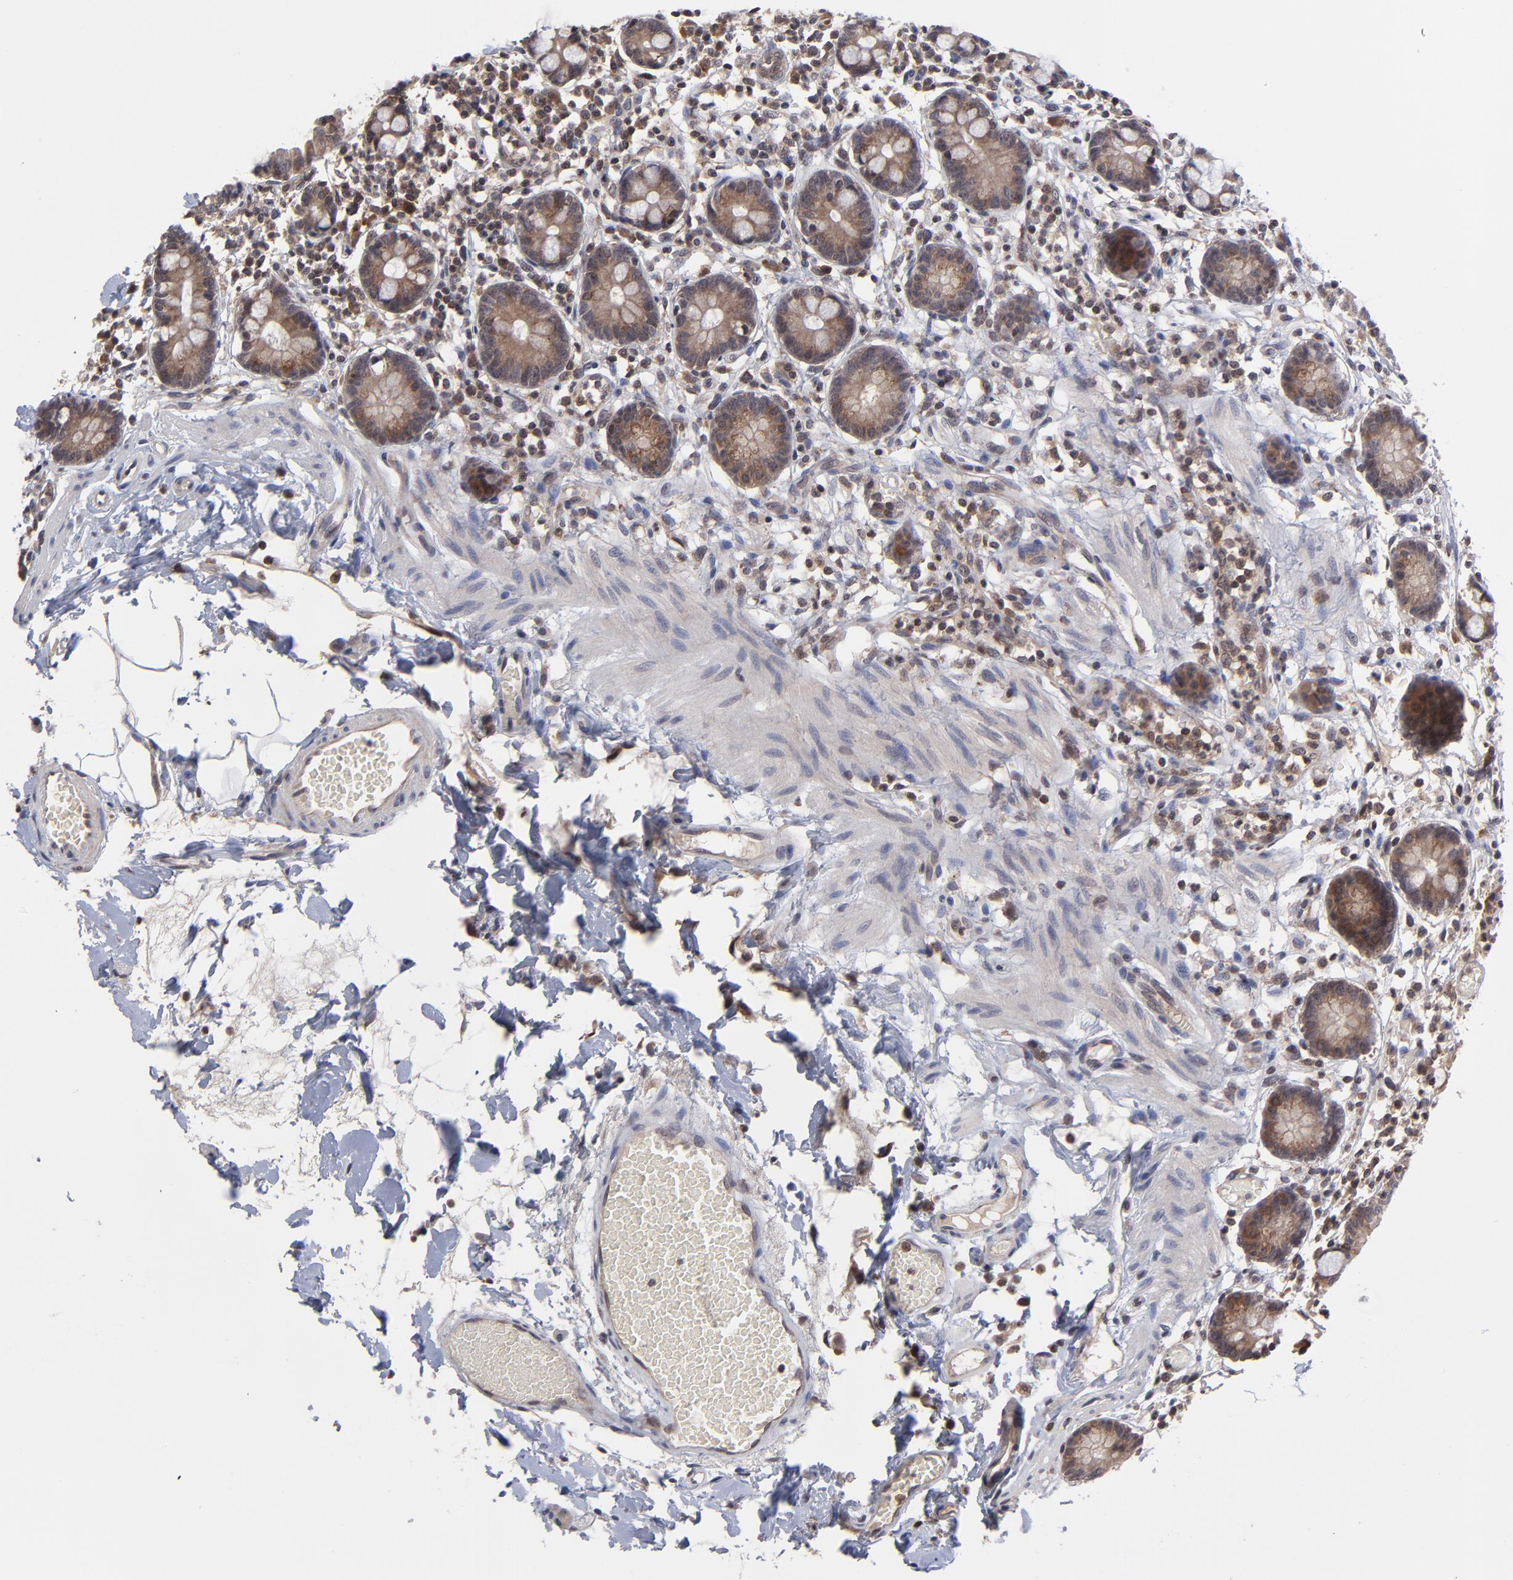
{"staining": {"intensity": "moderate", "quantity": ">75%", "location": "cytoplasmic/membranous"}, "tissue": "small intestine", "cell_type": "Glandular cells", "image_type": "normal", "snomed": [{"axis": "morphology", "description": "Normal tissue, NOS"}, {"axis": "topography", "description": "Small intestine"}], "caption": "Moderate cytoplasmic/membranous staining for a protein is present in about >75% of glandular cells of unremarkable small intestine using IHC.", "gene": "UBE2L6", "patient": {"sex": "female", "age": 61}}